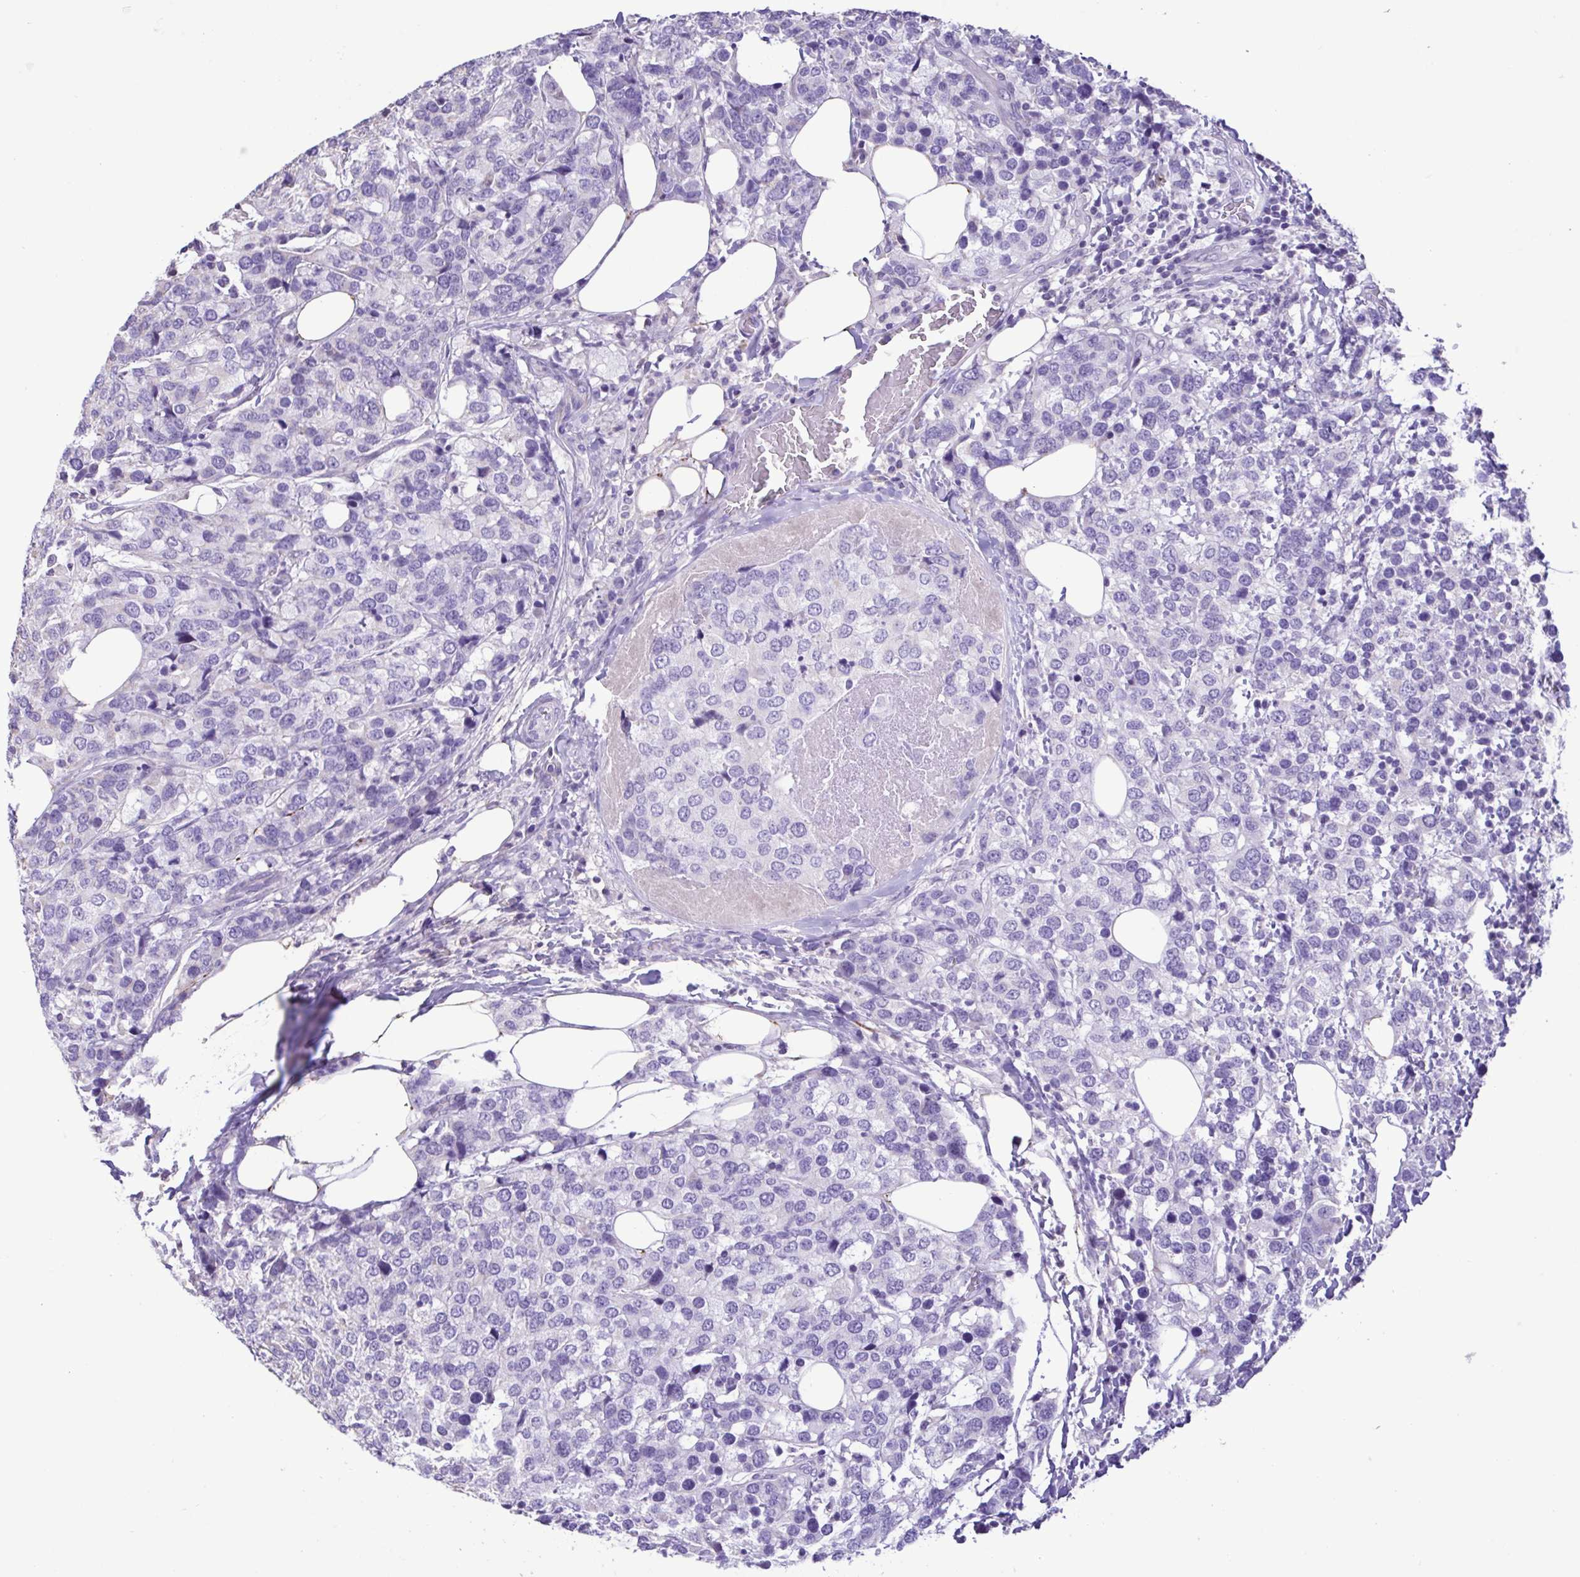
{"staining": {"intensity": "negative", "quantity": "none", "location": "none"}, "tissue": "breast cancer", "cell_type": "Tumor cells", "image_type": "cancer", "snomed": [{"axis": "morphology", "description": "Lobular carcinoma"}, {"axis": "topography", "description": "Breast"}], "caption": "Lobular carcinoma (breast) was stained to show a protein in brown. There is no significant staining in tumor cells.", "gene": "PLA2G4E", "patient": {"sex": "female", "age": 59}}